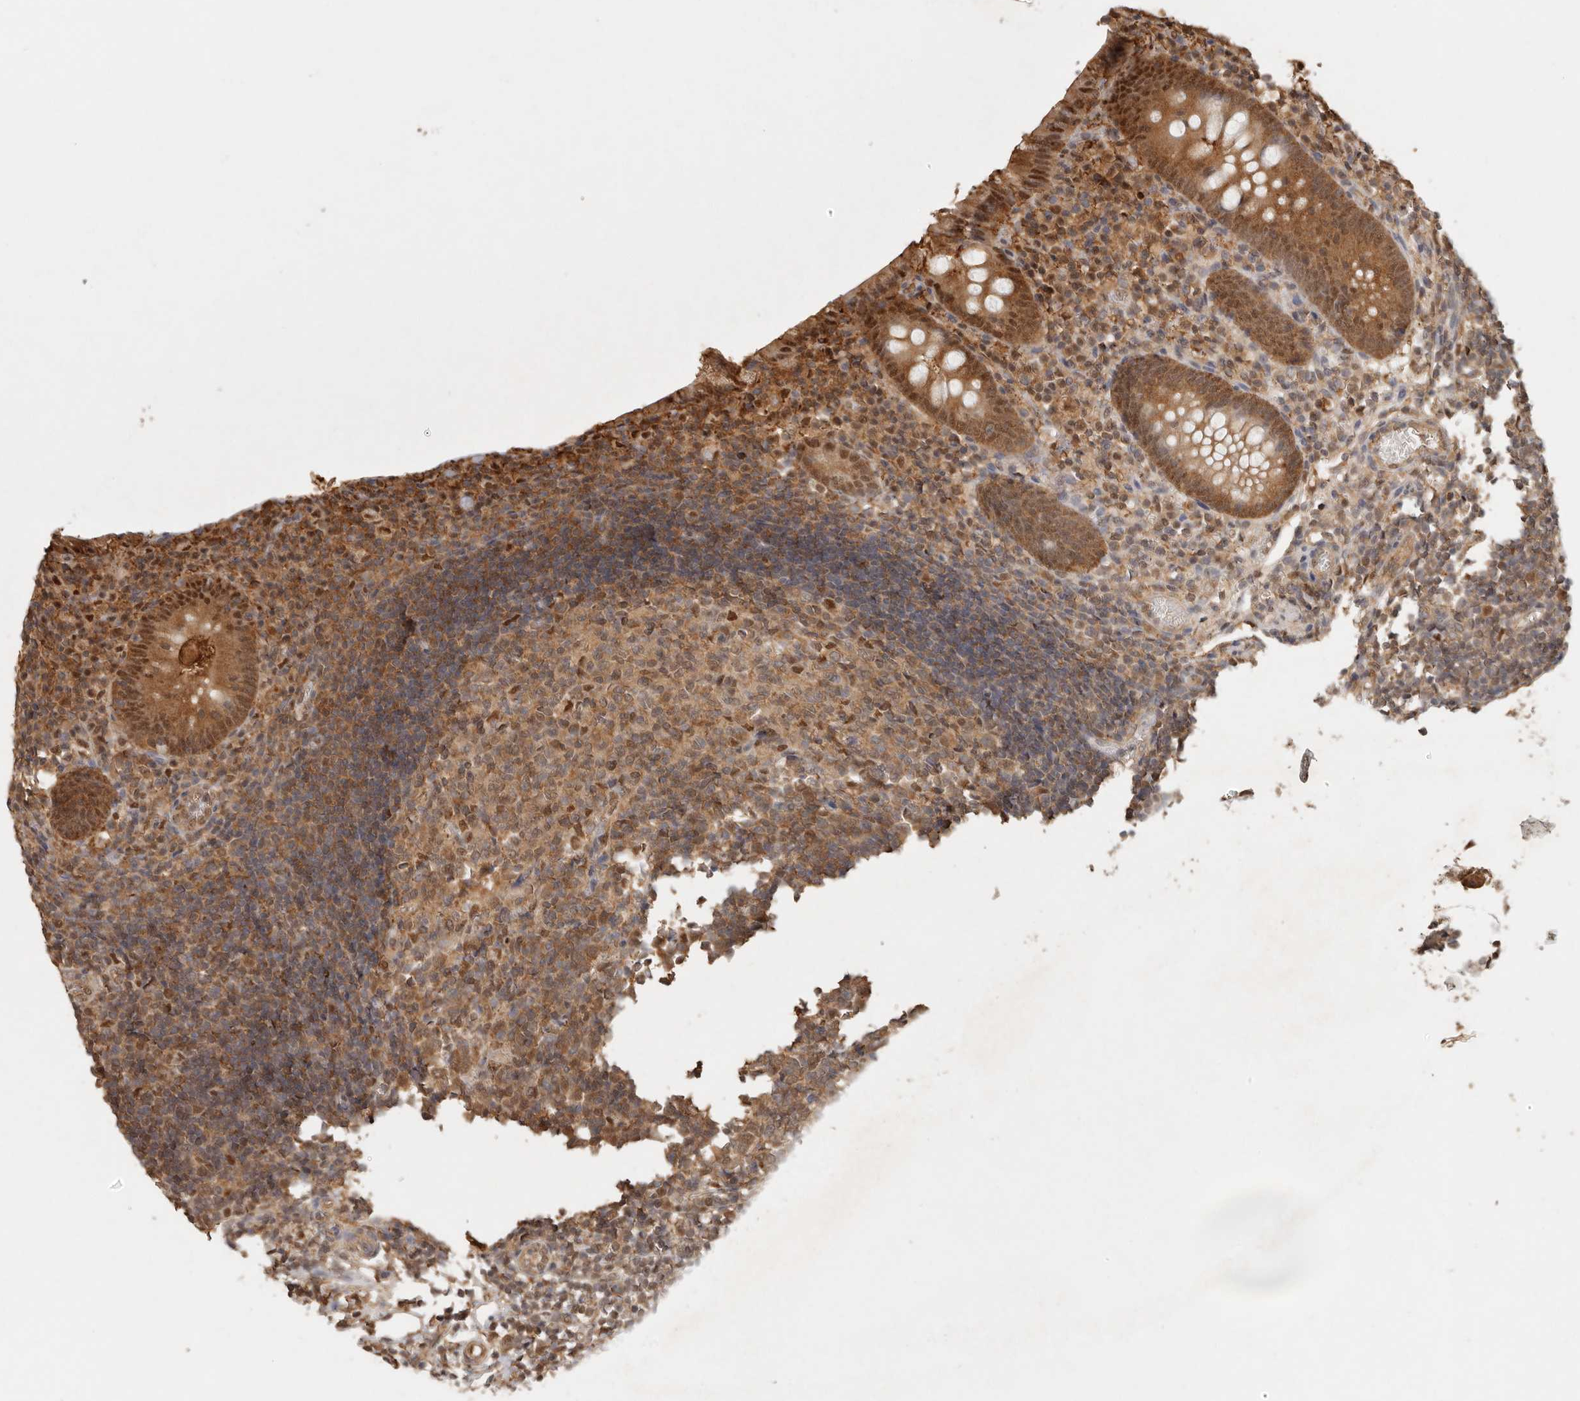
{"staining": {"intensity": "moderate", "quantity": ">75%", "location": "cytoplasmic/membranous,nuclear"}, "tissue": "appendix", "cell_type": "Glandular cells", "image_type": "normal", "snomed": [{"axis": "morphology", "description": "Normal tissue, NOS"}, {"axis": "topography", "description": "Appendix"}], "caption": "Moderate cytoplasmic/membranous,nuclear expression for a protein is present in about >75% of glandular cells of benign appendix using IHC.", "gene": "PSMA5", "patient": {"sex": "female", "age": 17}}